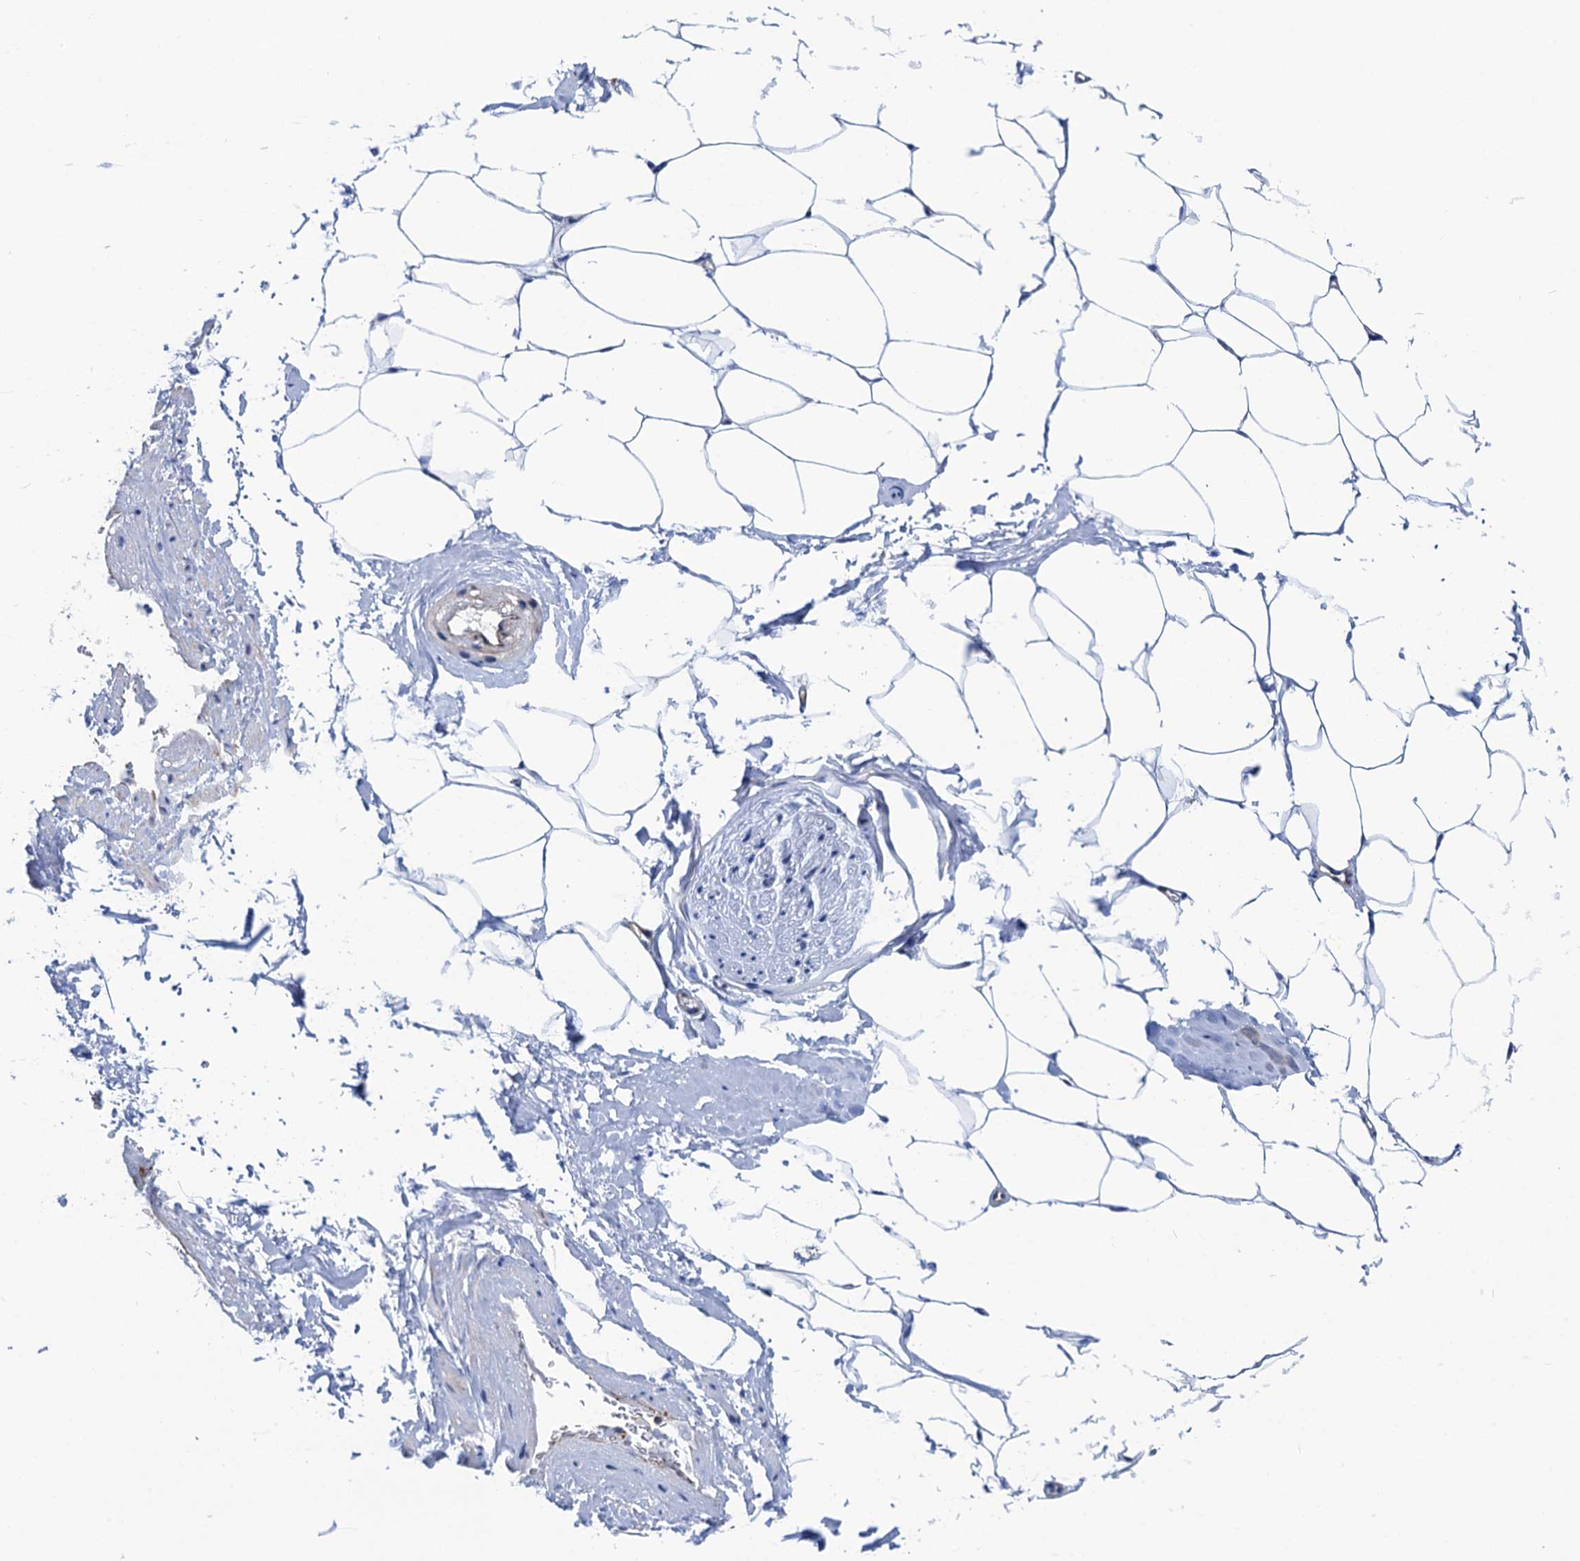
{"staining": {"intensity": "negative", "quantity": "none", "location": "none"}, "tissue": "adipose tissue", "cell_type": "Adipocytes", "image_type": "normal", "snomed": [{"axis": "morphology", "description": "Normal tissue, NOS"}, {"axis": "morphology", "description": "Adenocarcinoma, Low grade"}, {"axis": "topography", "description": "Prostate"}, {"axis": "topography", "description": "Peripheral nerve tissue"}], "caption": "Immunohistochemistry (IHC) of benign adipose tissue shows no expression in adipocytes.", "gene": "SLC12A7", "patient": {"sex": "male", "age": 63}}